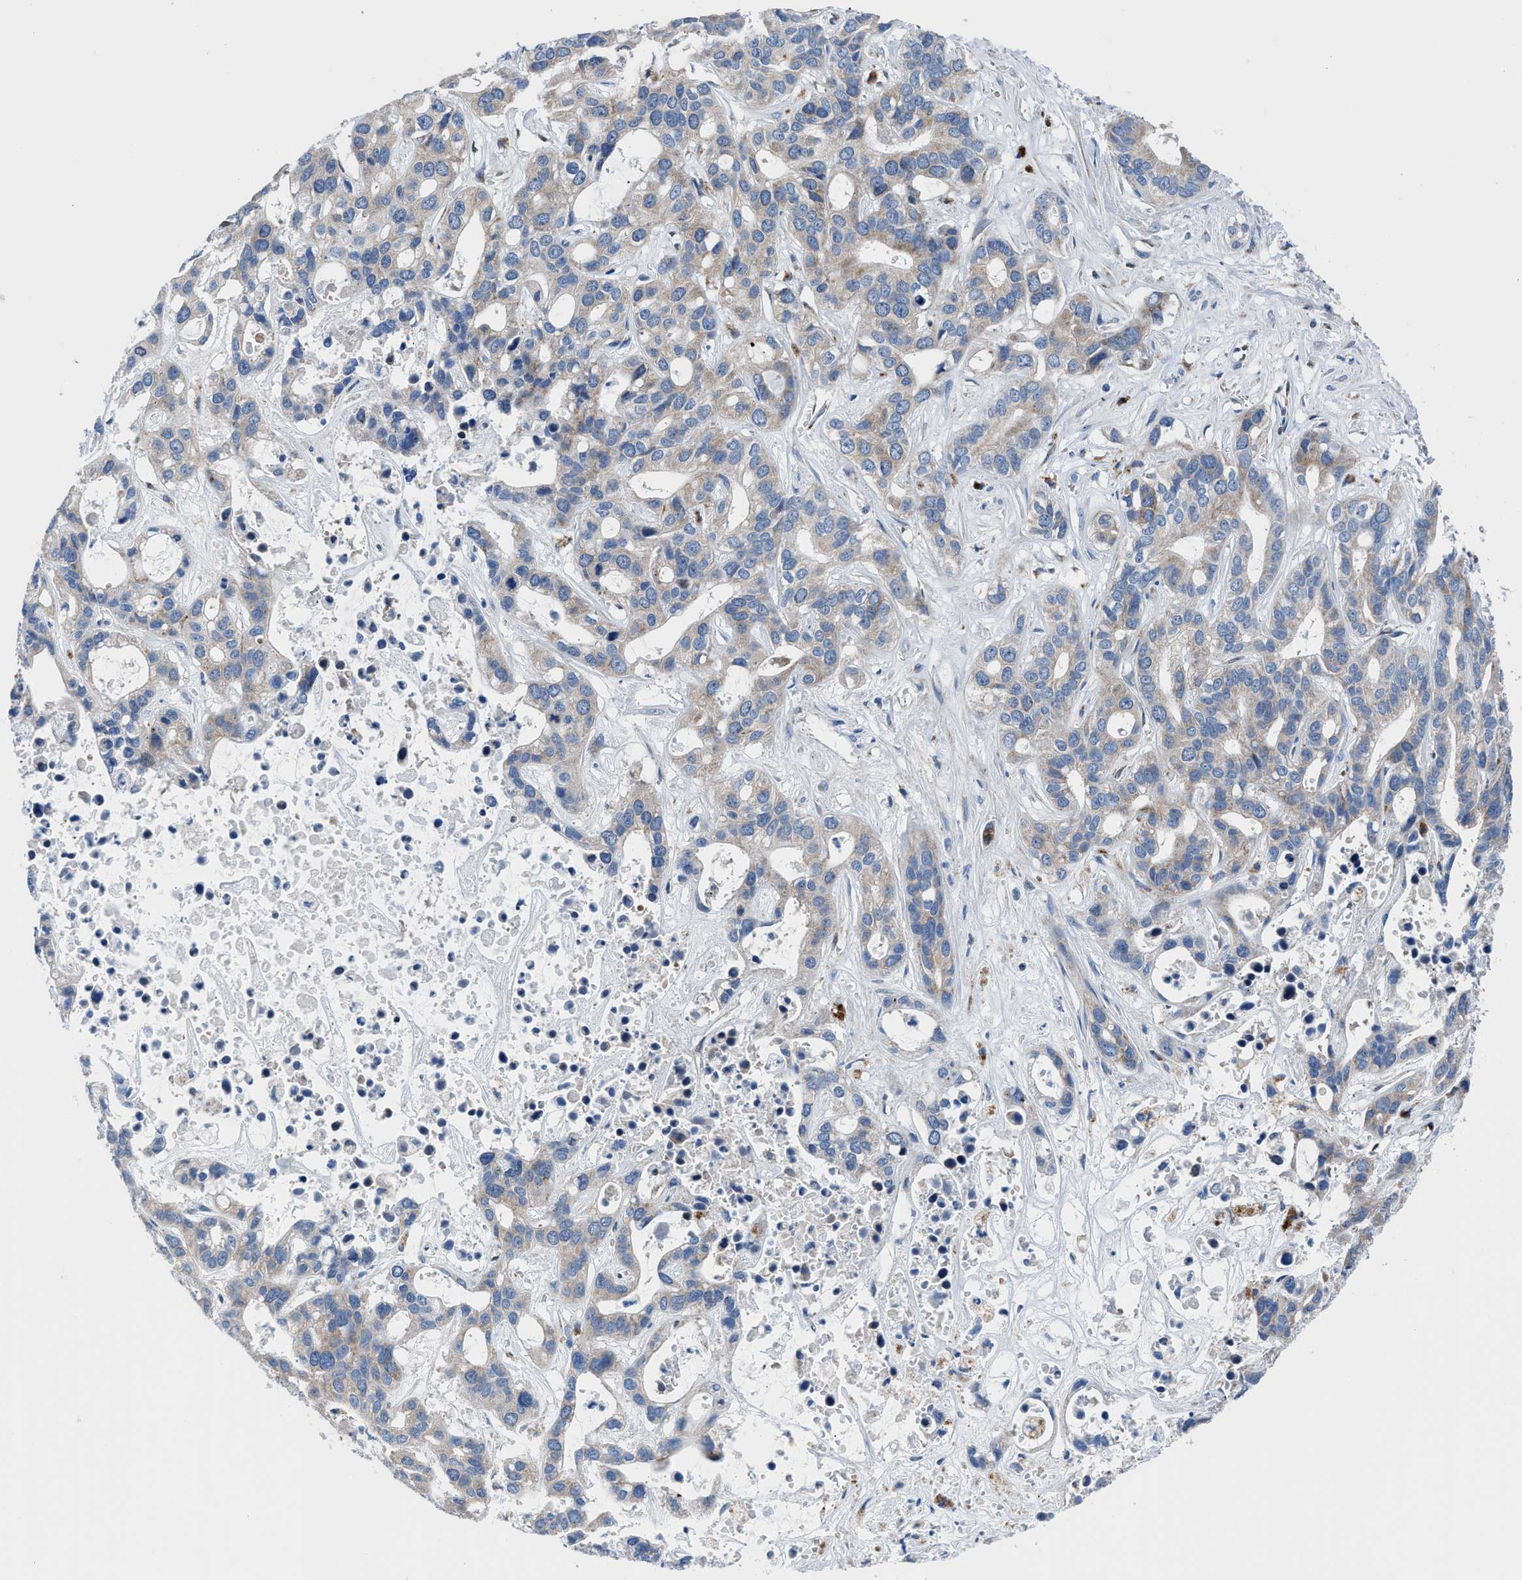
{"staining": {"intensity": "negative", "quantity": "none", "location": "none"}, "tissue": "liver cancer", "cell_type": "Tumor cells", "image_type": "cancer", "snomed": [{"axis": "morphology", "description": "Cholangiocarcinoma"}, {"axis": "topography", "description": "Liver"}], "caption": "IHC histopathology image of neoplastic tissue: human liver cancer stained with DAB (3,3'-diaminobenzidine) reveals no significant protein expression in tumor cells.", "gene": "LMO2", "patient": {"sex": "female", "age": 65}}